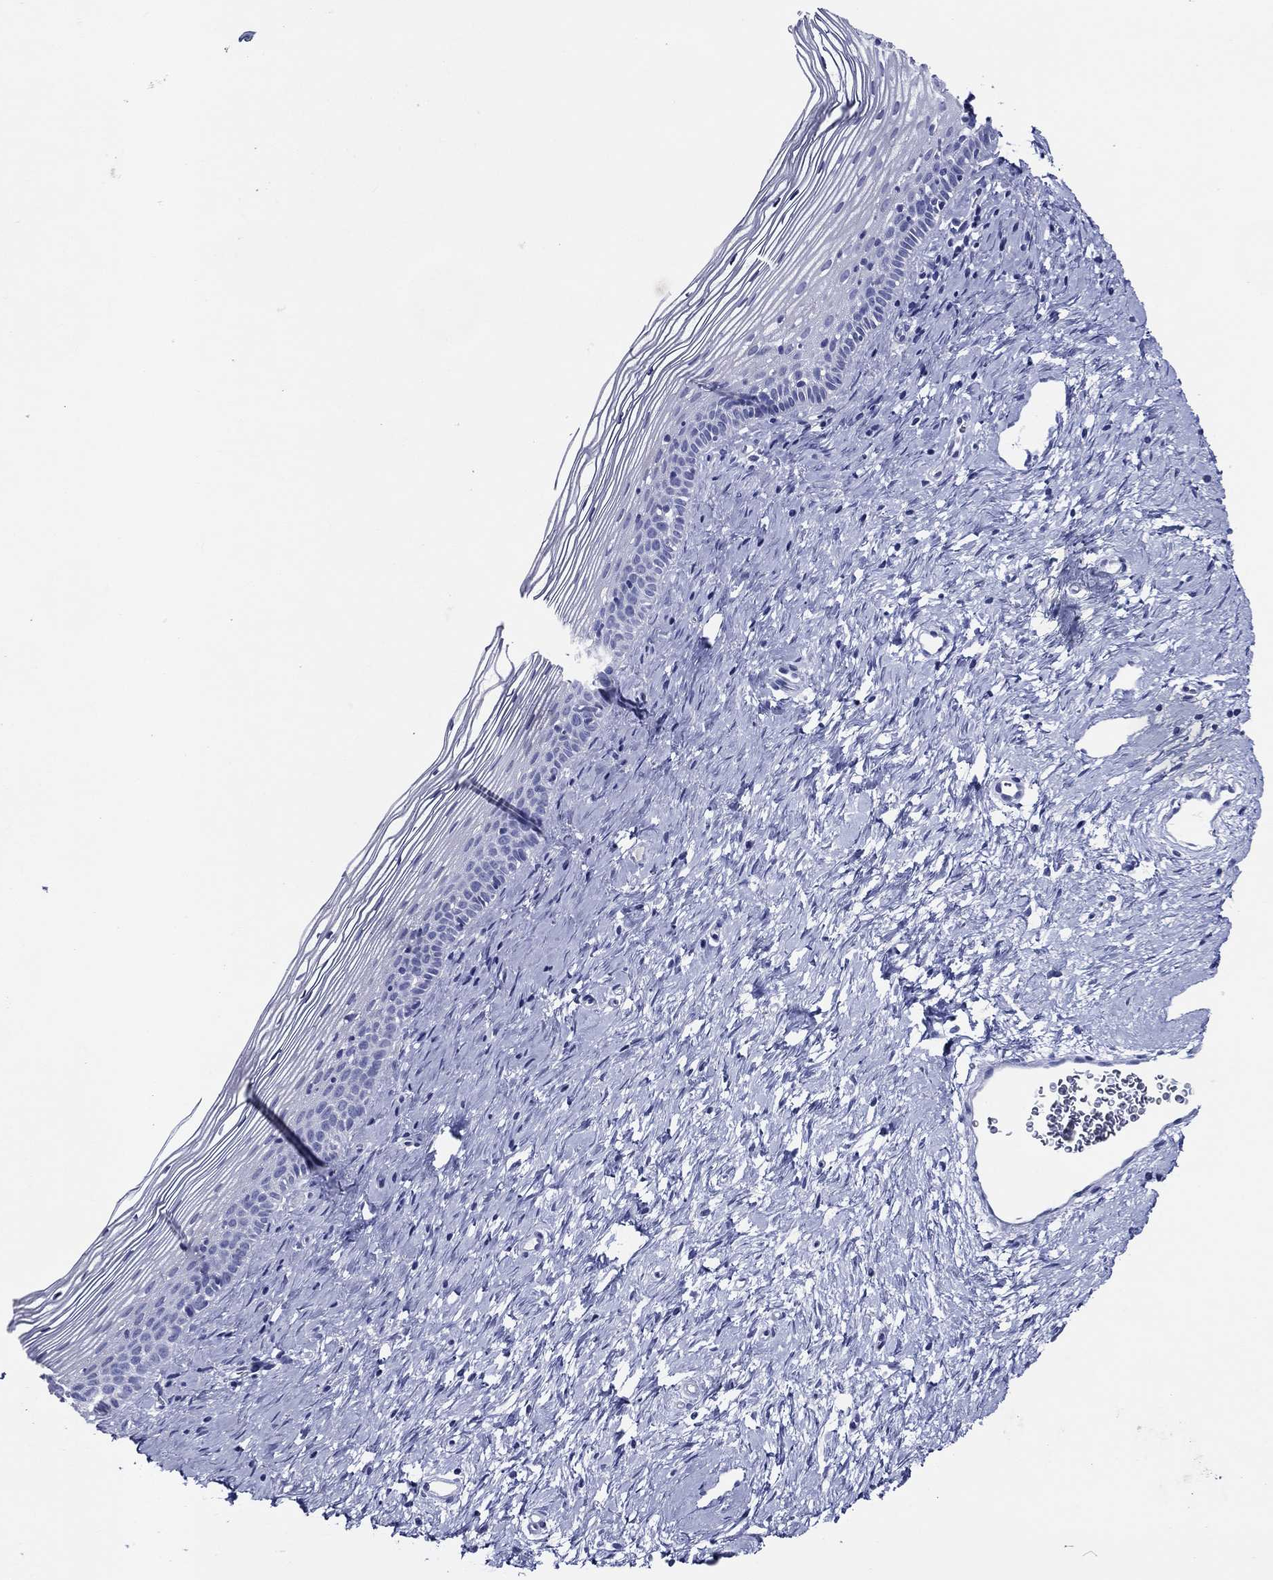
{"staining": {"intensity": "negative", "quantity": "none", "location": "none"}, "tissue": "cervix", "cell_type": "Glandular cells", "image_type": "normal", "snomed": [{"axis": "morphology", "description": "Normal tissue, NOS"}, {"axis": "topography", "description": "Cervix"}], "caption": "DAB (3,3'-diaminobenzidine) immunohistochemical staining of benign human cervix exhibits no significant staining in glandular cells.", "gene": "ACE2", "patient": {"sex": "female", "age": 39}}